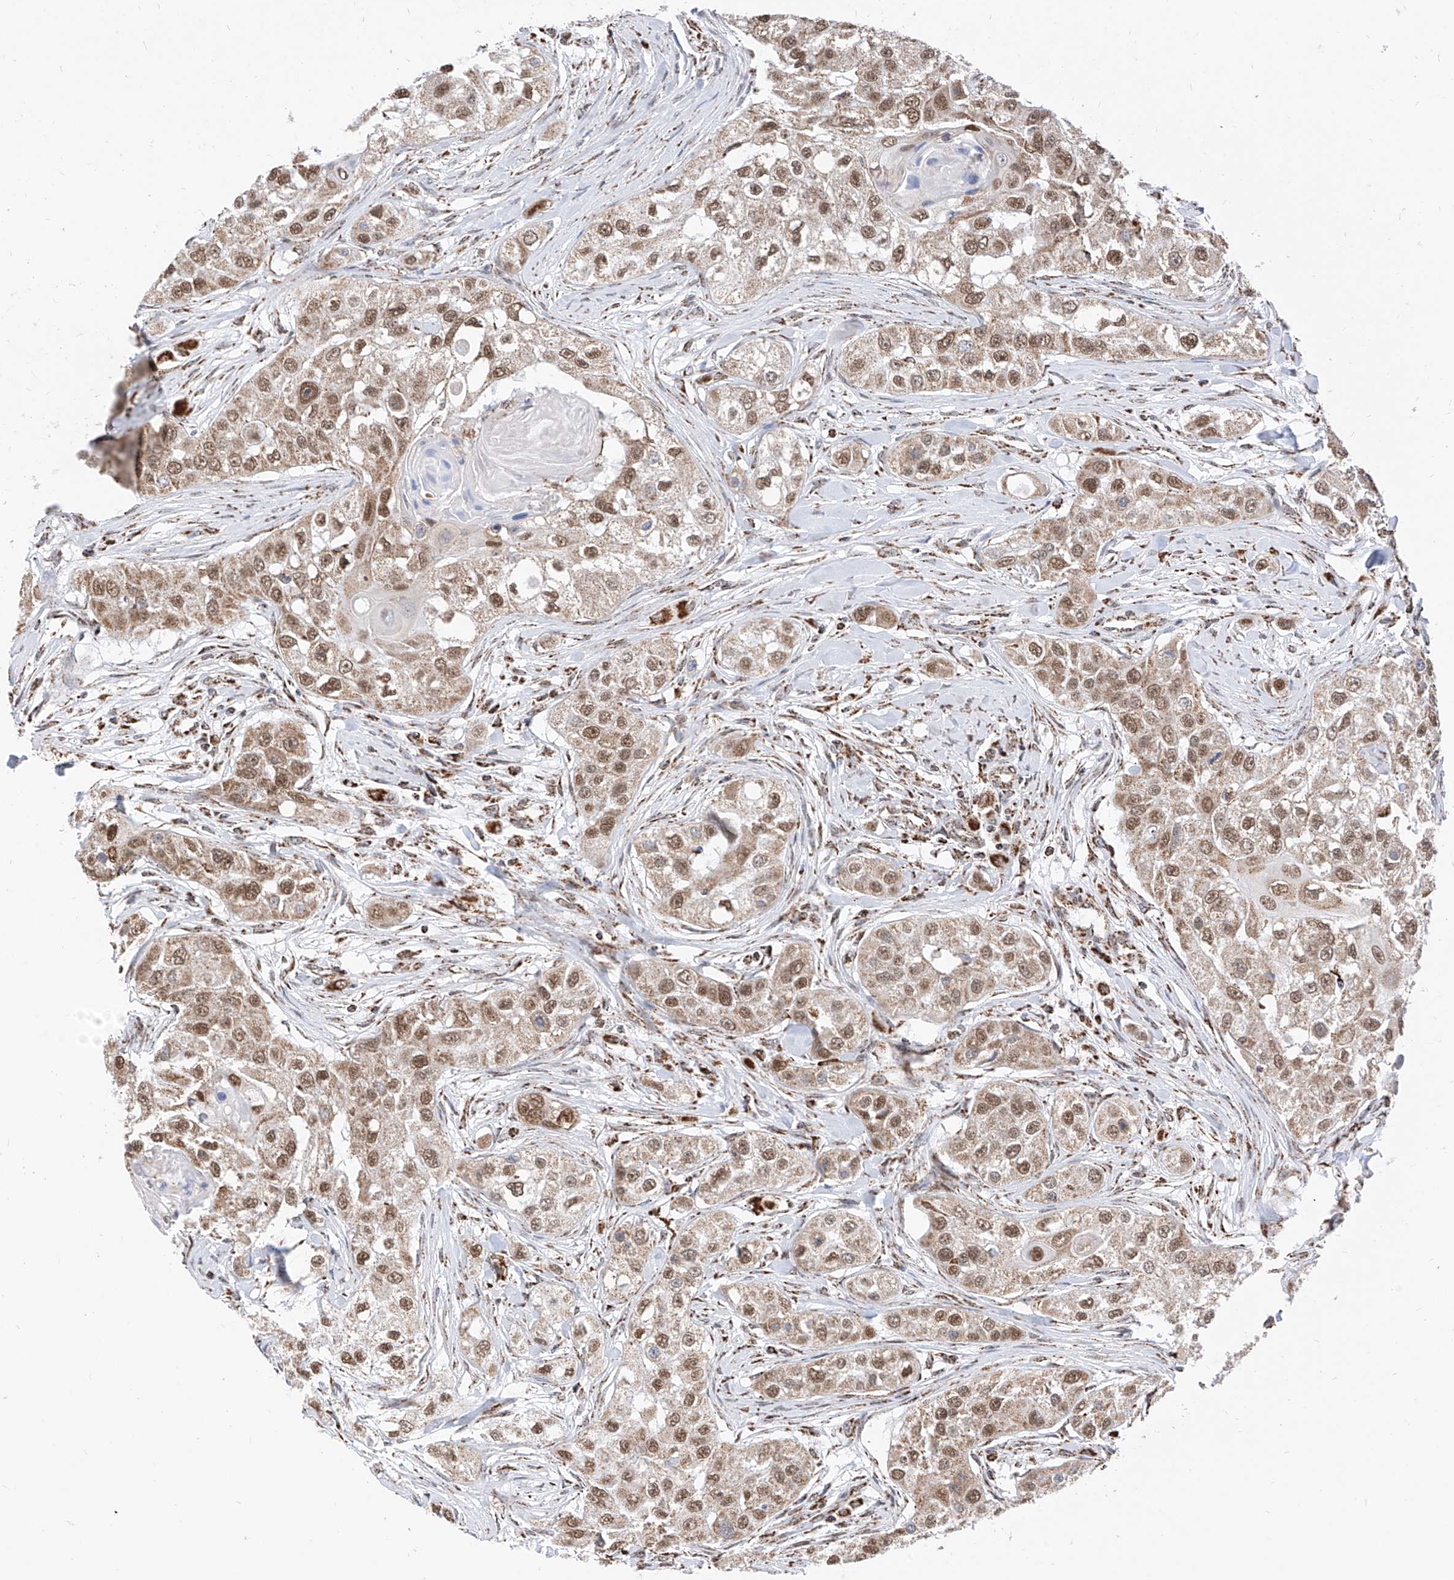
{"staining": {"intensity": "moderate", "quantity": ">75%", "location": "cytoplasmic/membranous,nuclear"}, "tissue": "head and neck cancer", "cell_type": "Tumor cells", "image_type": "cancer", "snomed": [{"axis": "morphology", "description": "Normal tissue, NOS"}, {"axis": "morphology", "description": "Squamous cell carcinoma, NOS"}, {"axis": "topography", "description": "Skeletal muscle"}, {"axis": "topography", "description": "Head-Neck"}], "caption": "Head and neck cancer (squamous cell carcinoma) tissue reveals moderate cytoplasmic/membranous and nuclear staining in about >75% of tumor cells", "gene": "NALCN", "patient": {"sex": "male", "age": 51}}